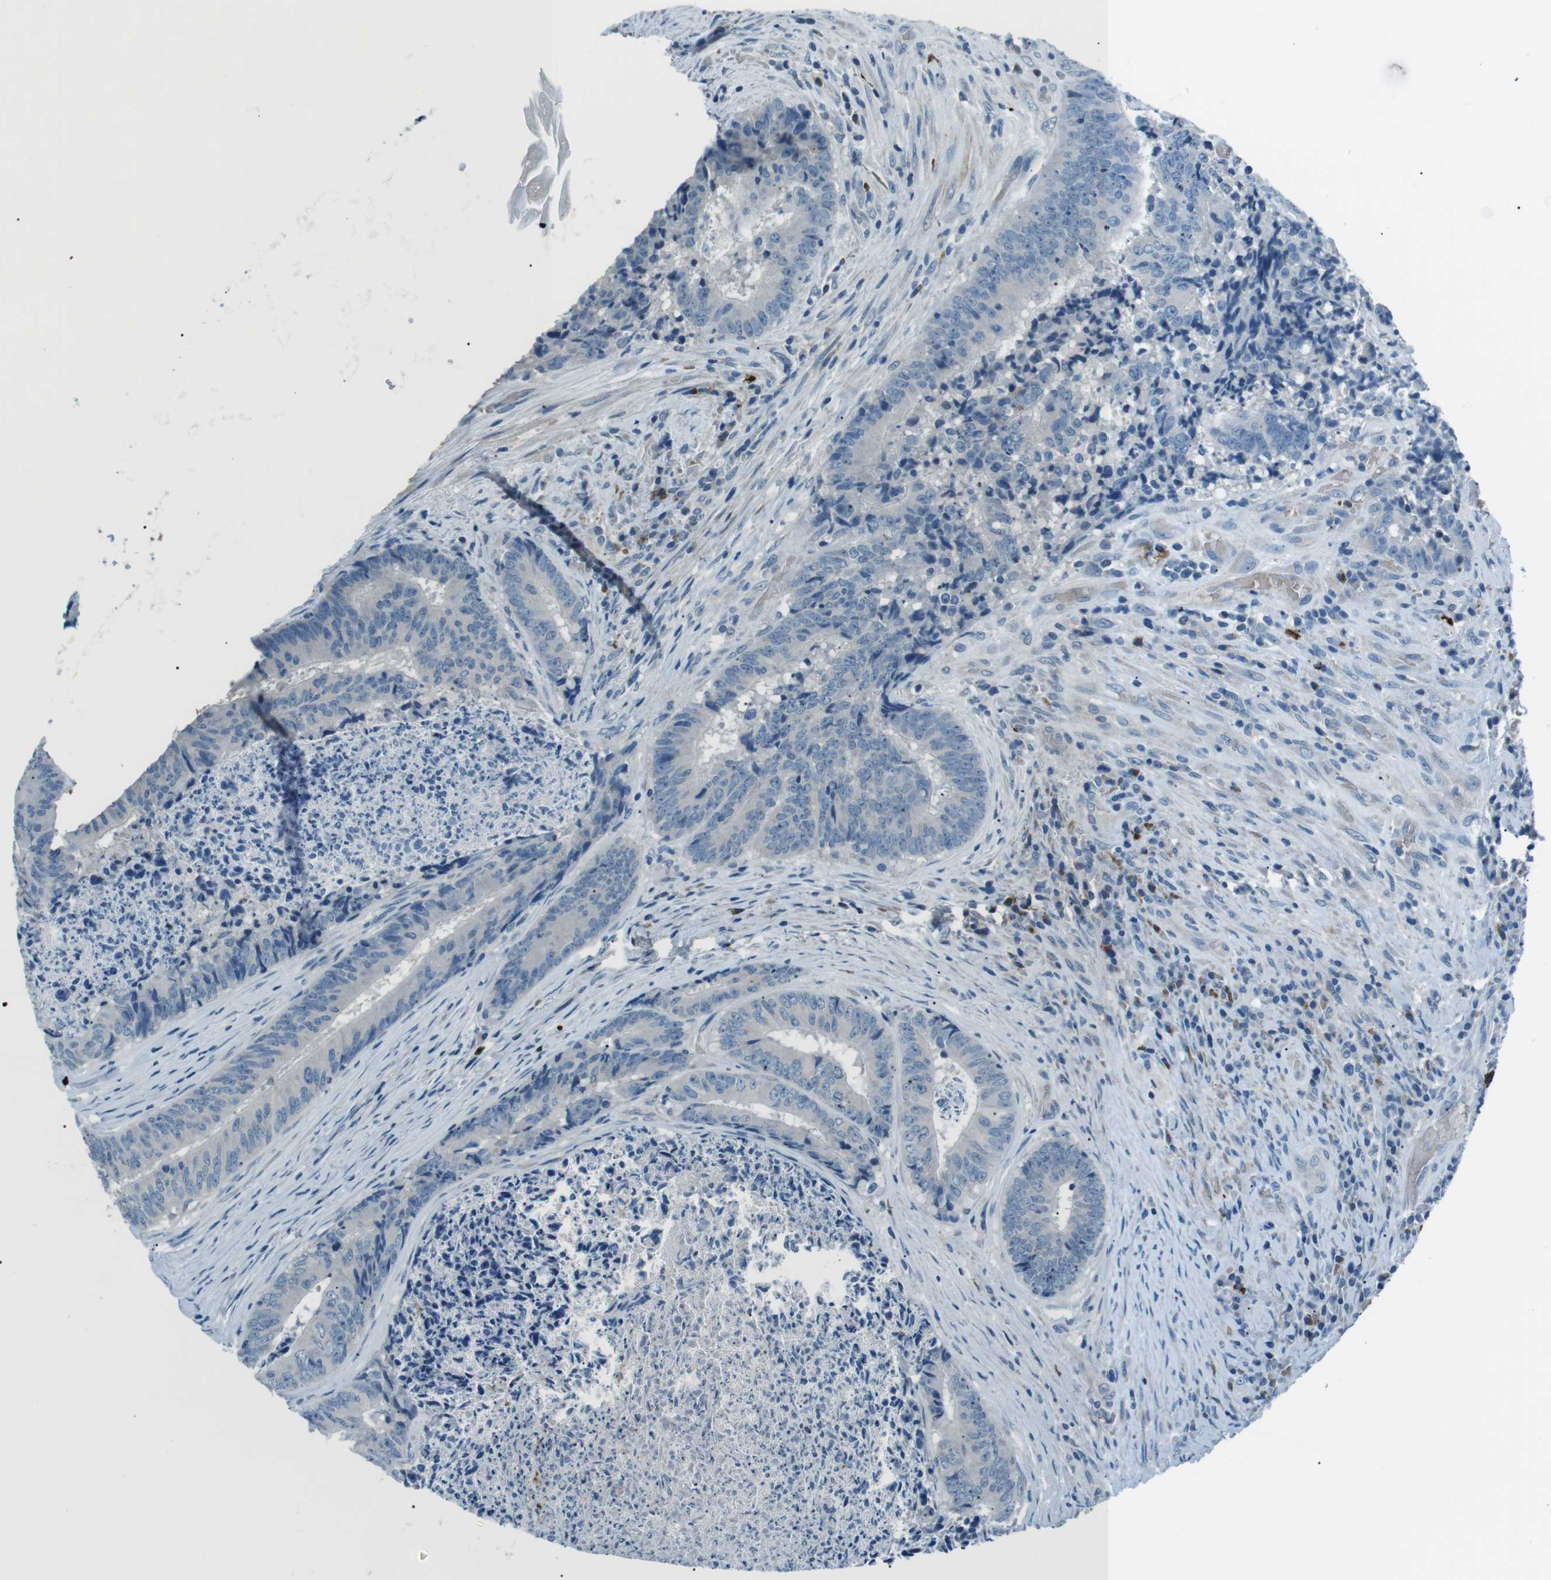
{"staining": {"intensity": "negative", "quantity": "none", "location": "none"}, "tissue": "colorectal cancer", "cell_type": "Tumor cells", "image_type": "cancer", "snomed": [{"axis": "morphology", "description": "Adenocarcinoma, NOS"}, {"axis": "topography", "description": "Rectum"}], "caption": "Tumor cells show no significant protein expression in colorectal adenocarcinoma.", "gene": "ST6GAL1", "patient": {"sex": "male", "age": 72}}